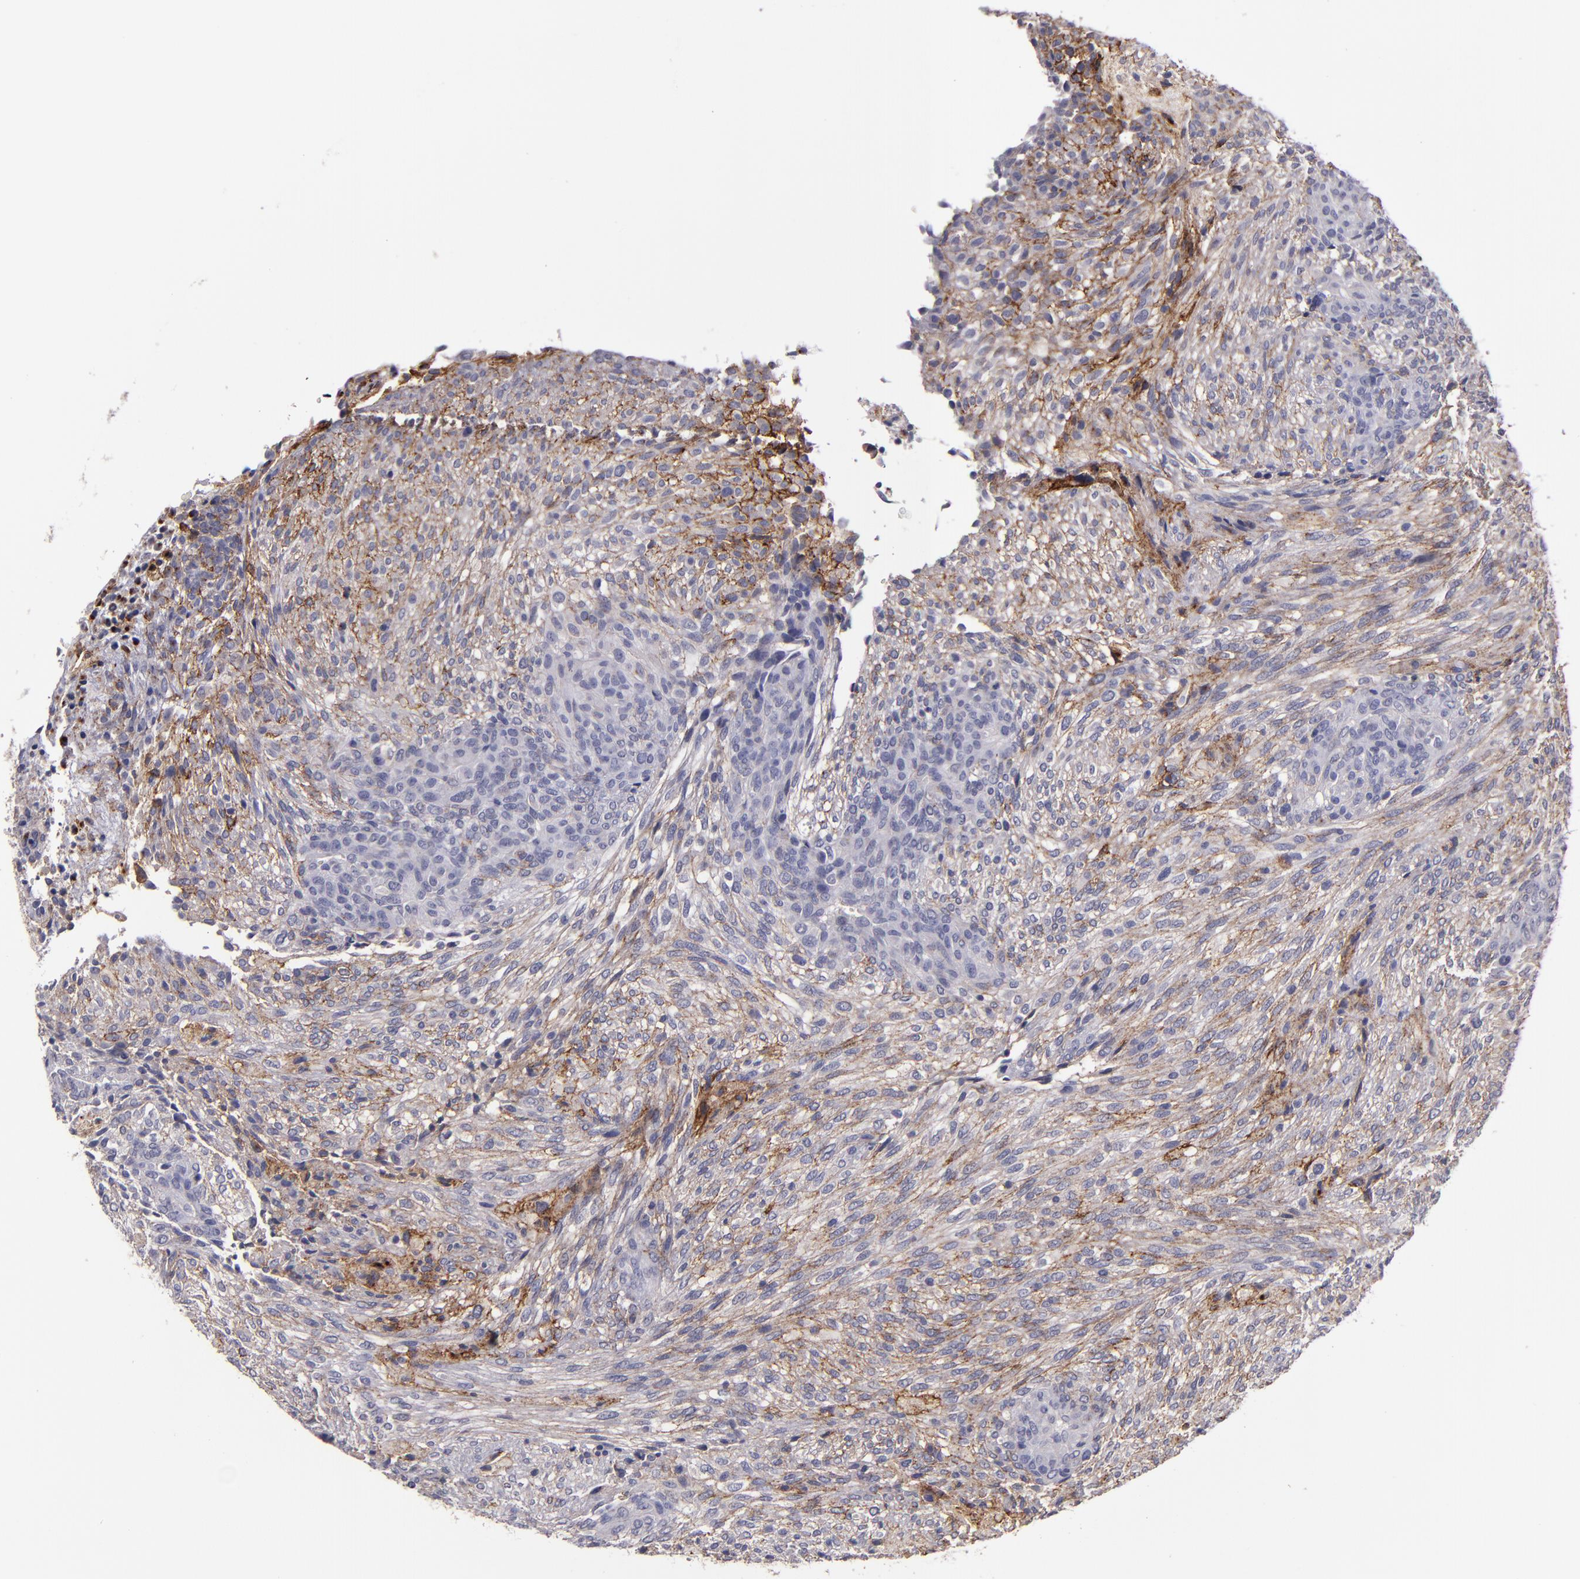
{"staining": {"intensity": "moderate", "quantity": "25%-75%", "location": "cytoplasmic/membranous"}, "tissue": "glioma", "cell_type": "Tumor cells", "image_type": "cancer", "snomed": [{"axis": "morphology", "description": "Glioma, malignant, High grade"}, {"axis": "topography", "description": "Cerebral cortex"}], "caption": "This histopathology image shows immunohistochemistry staining of glioma, with medium moderate cytoplasmic/membranous expression in about 25%-75% of tumor cells.", "gene": "MFGE8", "patient": {"sex": "female", "age": 55}}